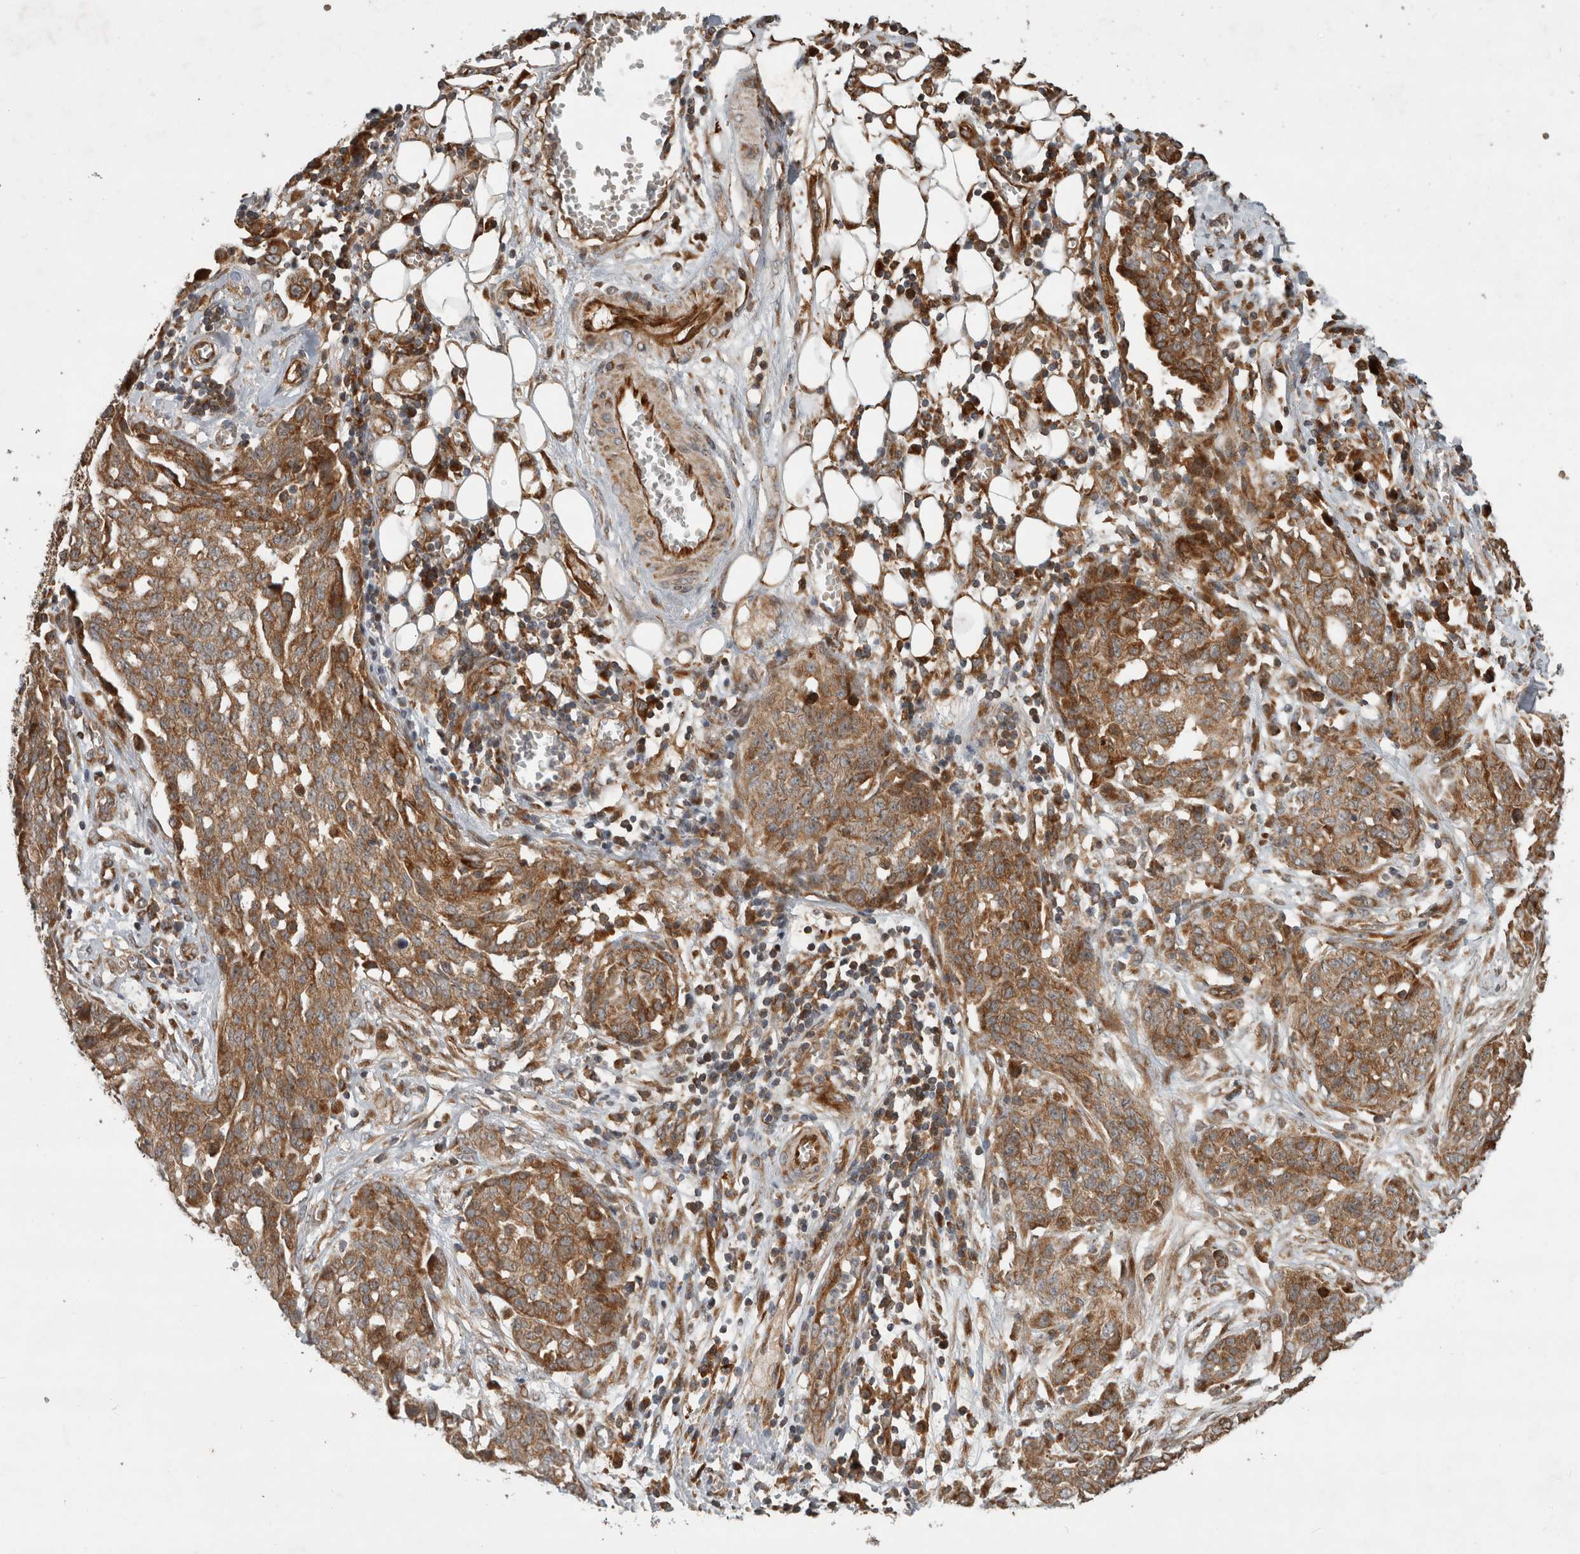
{"staining": {"intensity": "moderate", "quantity": ">75%", "location": "cytoplasmic/membranous"}, "tissue": "ovarian cancer", "cell_type": "Tumor cells", "image_type": "cancer", "snomed": [{"axis": "morphology", "description": "Cystadenocarcinoma, serous, NOS"}, {"axis": "topography", "description": "Soft tissue"}, {"axis": "topography", "description": "Ovary"}], "caption": "Immunohistochemistry micrograph of serous cystadenocarcinoma (ovarian) stained for a protein (brown), which reveals medium levels of moderate cytoplasmic/membranous expression in approximately >75% of tumor cells.", "gene": "TUBD1", "patient": {"sex": "female", "age": 57}}